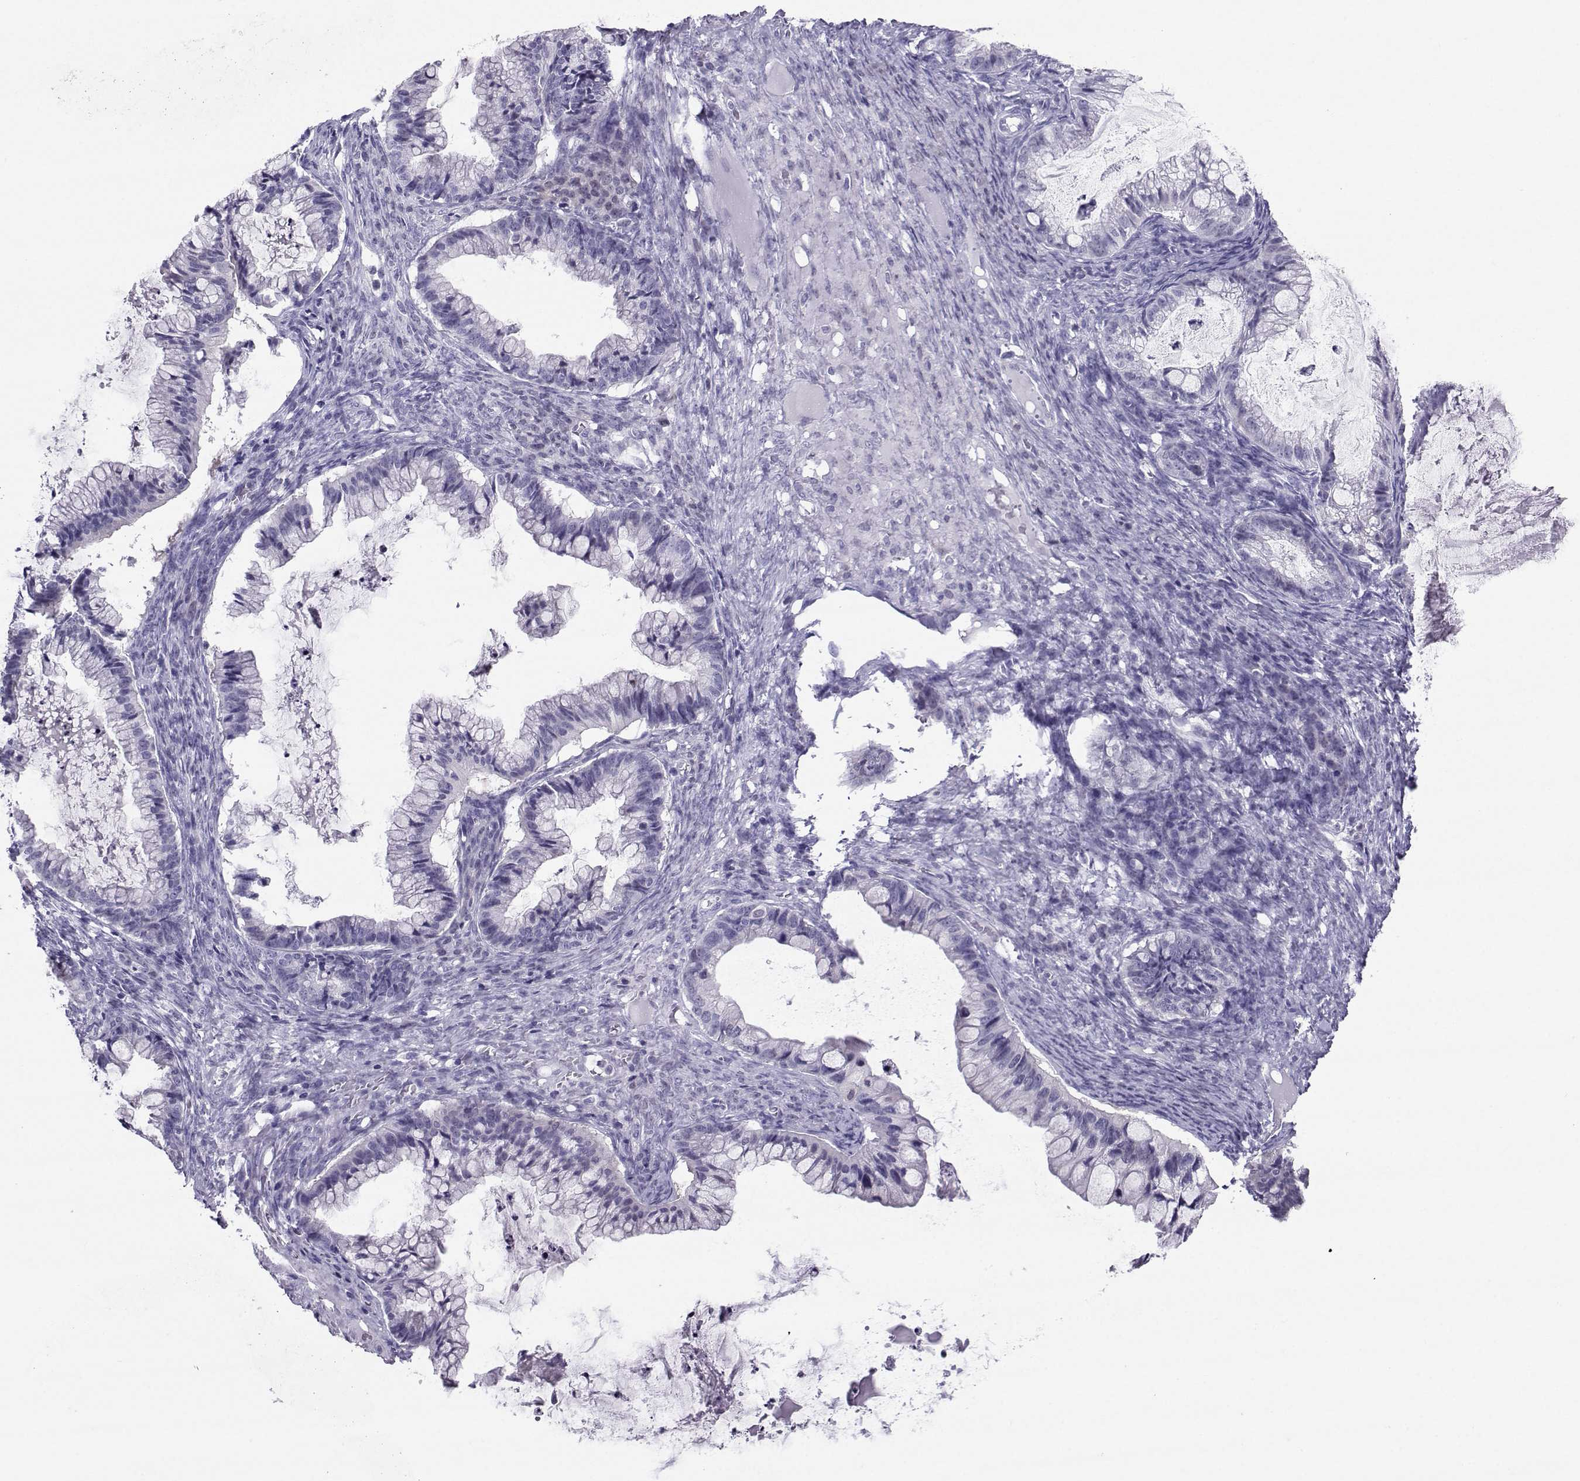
{"staining": {"intensity": "negative", "quantity": "none", "location": "none"}, "tissue": "ovarian cancer", "cell_type": "Tumor cells", "image_type": "cancer", "snomed": [{"axis": "morphology", "description": "Cystadenocarcinoma, mucinous, NOS"}, {"axis": "topography", "description": "Ovary"}], "caption": "This is an IHC micrograph of ovarian mucinous cystadenocarcinoma. There is no staining in tumor cells.", "gene": "PGK1", "patient": {"sex": "female", "age": 57}}